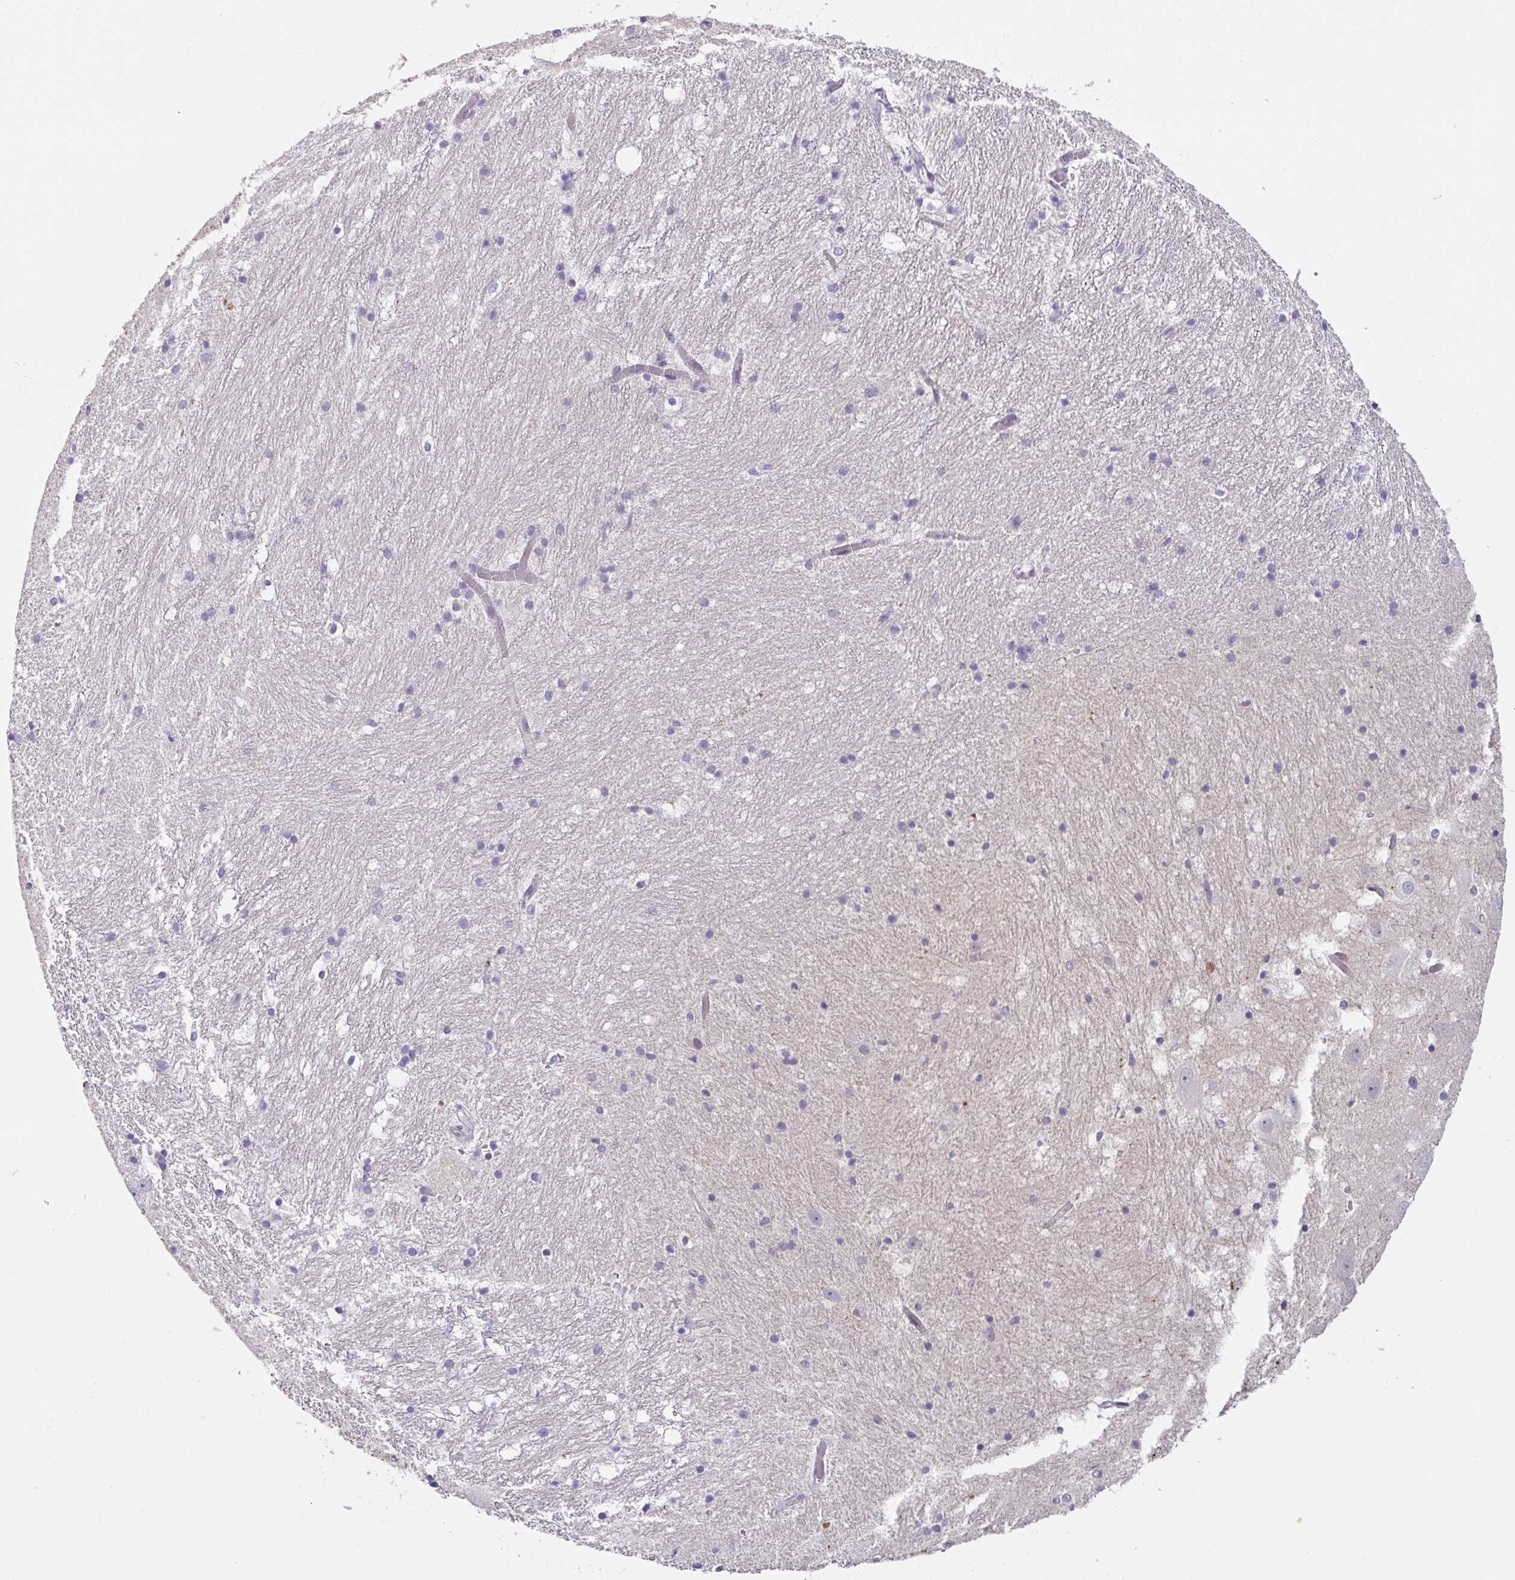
{"staining": {"intensity": "negative", "quantity": "none", "location": "none"}, "tissue": "hippocampus", "cell_type": "Glial cells", "image_type": "normal", "snomed": [{"axis": "morphology", "description": "Normal tissue, NOS"}, {"axis": "topography", "description": "Hippocampus"}], "caption": "The immunohistochemistry (IHC) image has no significant staining in glial cells of hippocampus. Brightfield microscopy of immunohistochemistry (IHC) stained with DAB (3,3'-diaminobenzidine) (brown) and hematoxylin (blue), captured at high magnification.", "gene": "RBM18", "patient": {"sex": "female", "age": 52}}